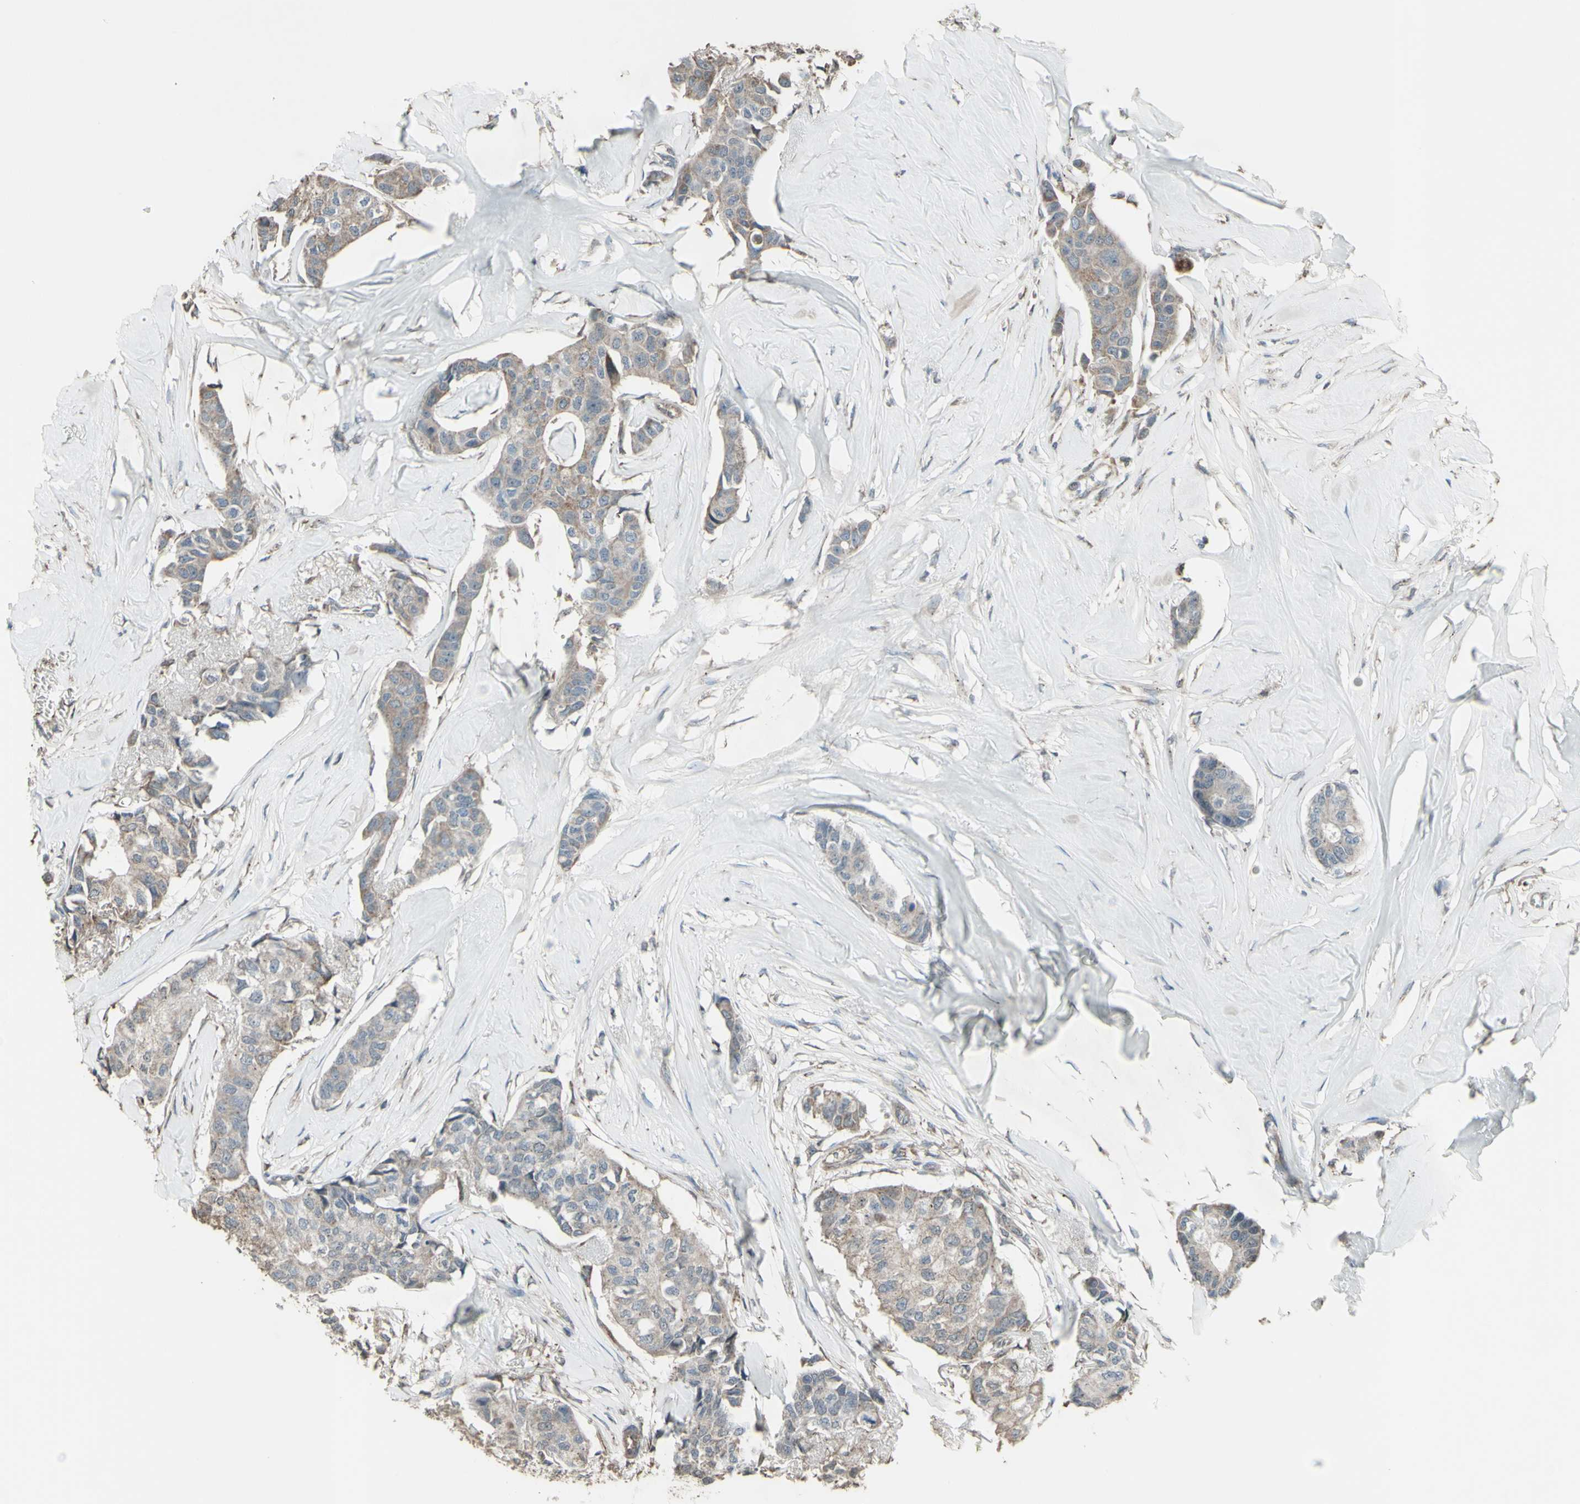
{"staining": {"intensity": "weak", "quantity": ">75%", "location": "cytoplasmic/membranous"}, "tissue": "breast cancer", "cell_type": "Tumor cells", "image_type": "cancer", "snomed": [{"axis": "morphology", "description": "Duct carcinoma"}, {"axis": "topography", "description": "Breast"}], "caption": "Weak cytoplasmic/membranous protein positivity is appreciated in about >75% of tumor cells in breast cancer (infiltrating ductal carcinoma).", "gene": "FXYD3", "patient": {"sex": "female", "age": 80}}